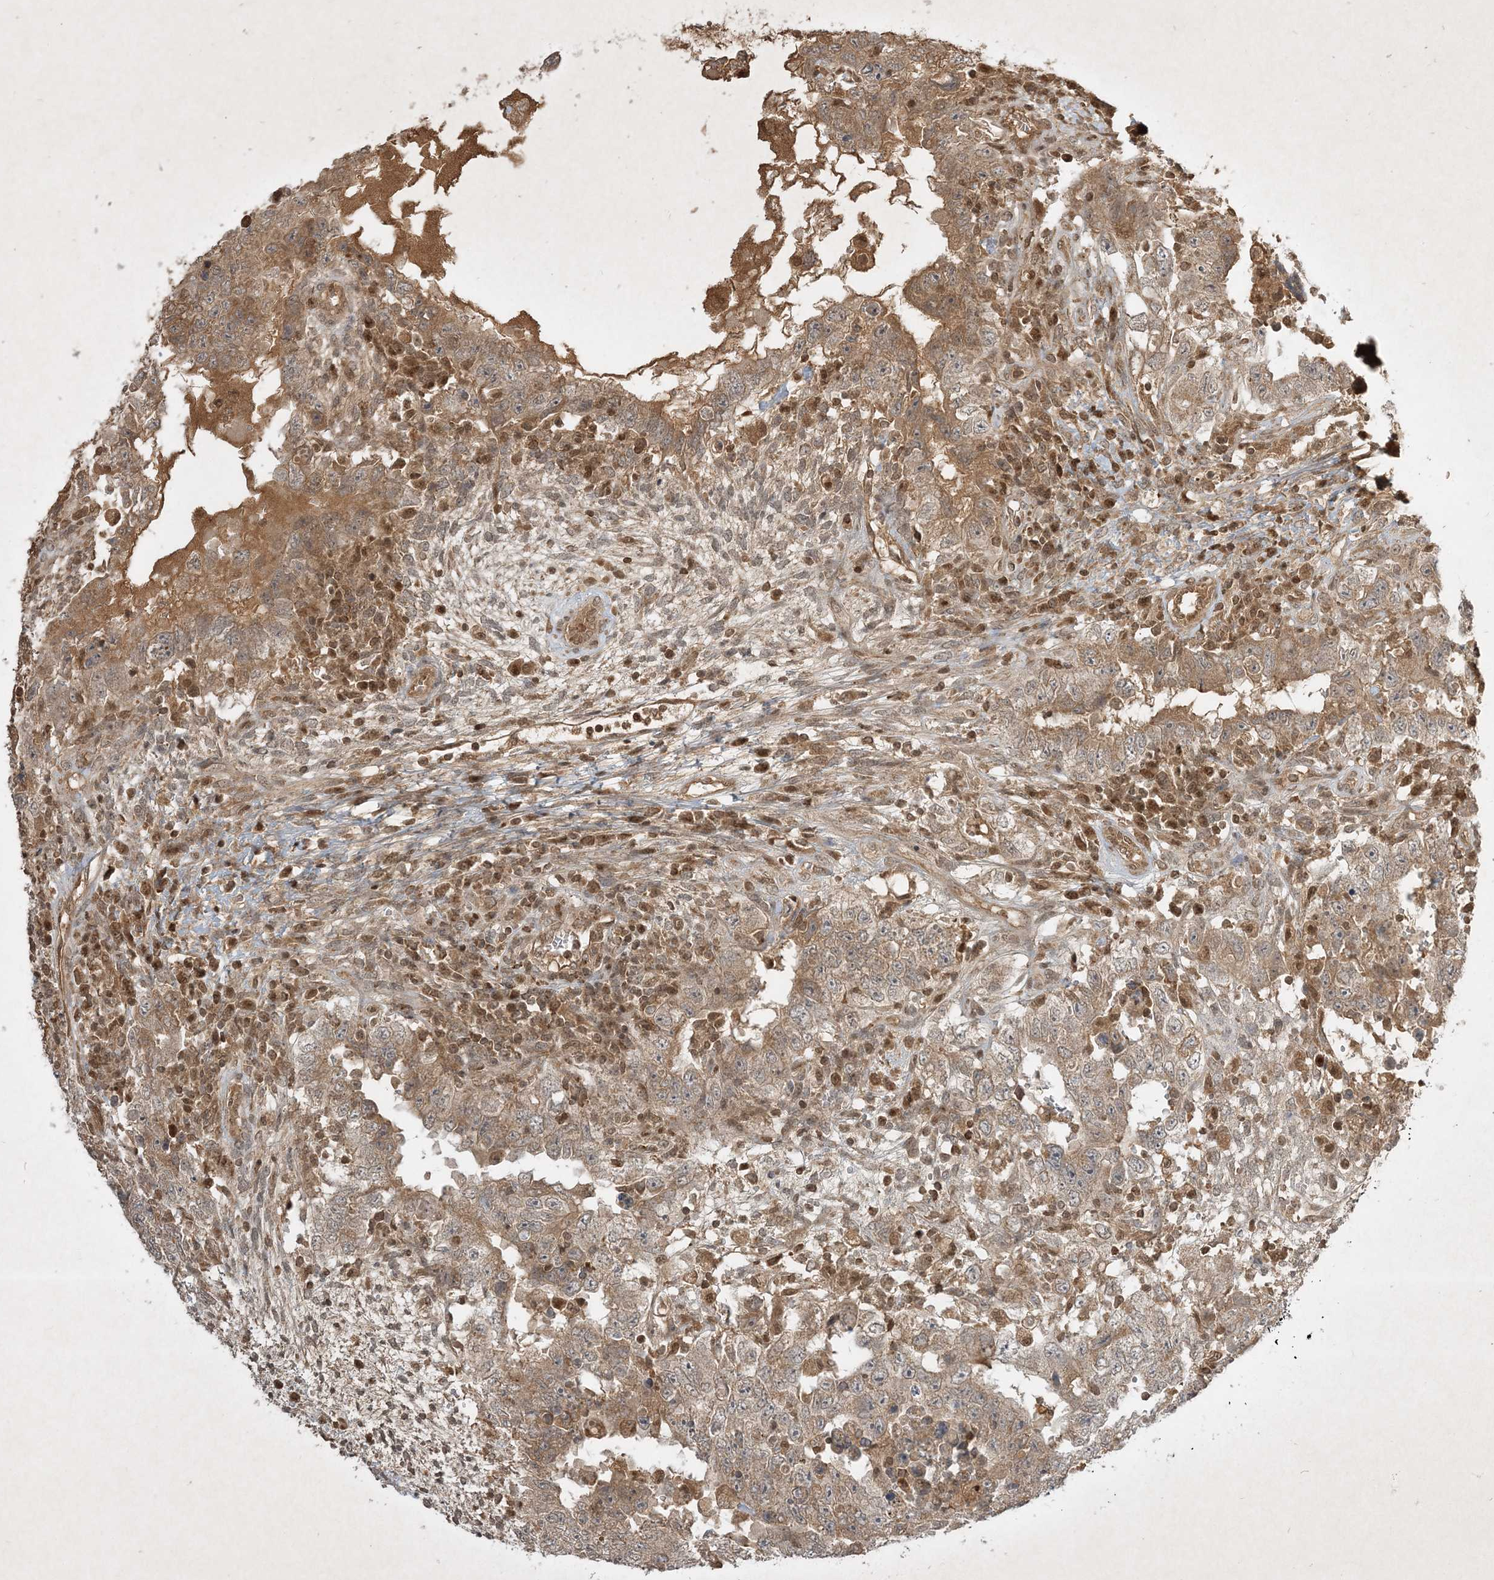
{"staining": {"intensity": "moderate", "quantity": ">75%", "location": "cytoplasmic/membranous"}, "tissue": "testis cancer", "cell_type": "Tumor cells", "image_type": "cancer", "snomed": [{"axis": "morphology", "description": "Carcinoma, Embryonal, NOS"}, {"axis": "topography", "description": "Testis"}], "caption": "Immunohistochemical staining of human testis cancer reveals moderate cytoplasmic/membranous protein staining in about >75% of tumor cells. (Stains: DAB (3,3'-diaminobenzidine) in brown, nuclei in blue, Microscopy: brightfield microscopy at high magnification).", "gene": "PLTP", "patient": {"sex": "male", "age": 26}}